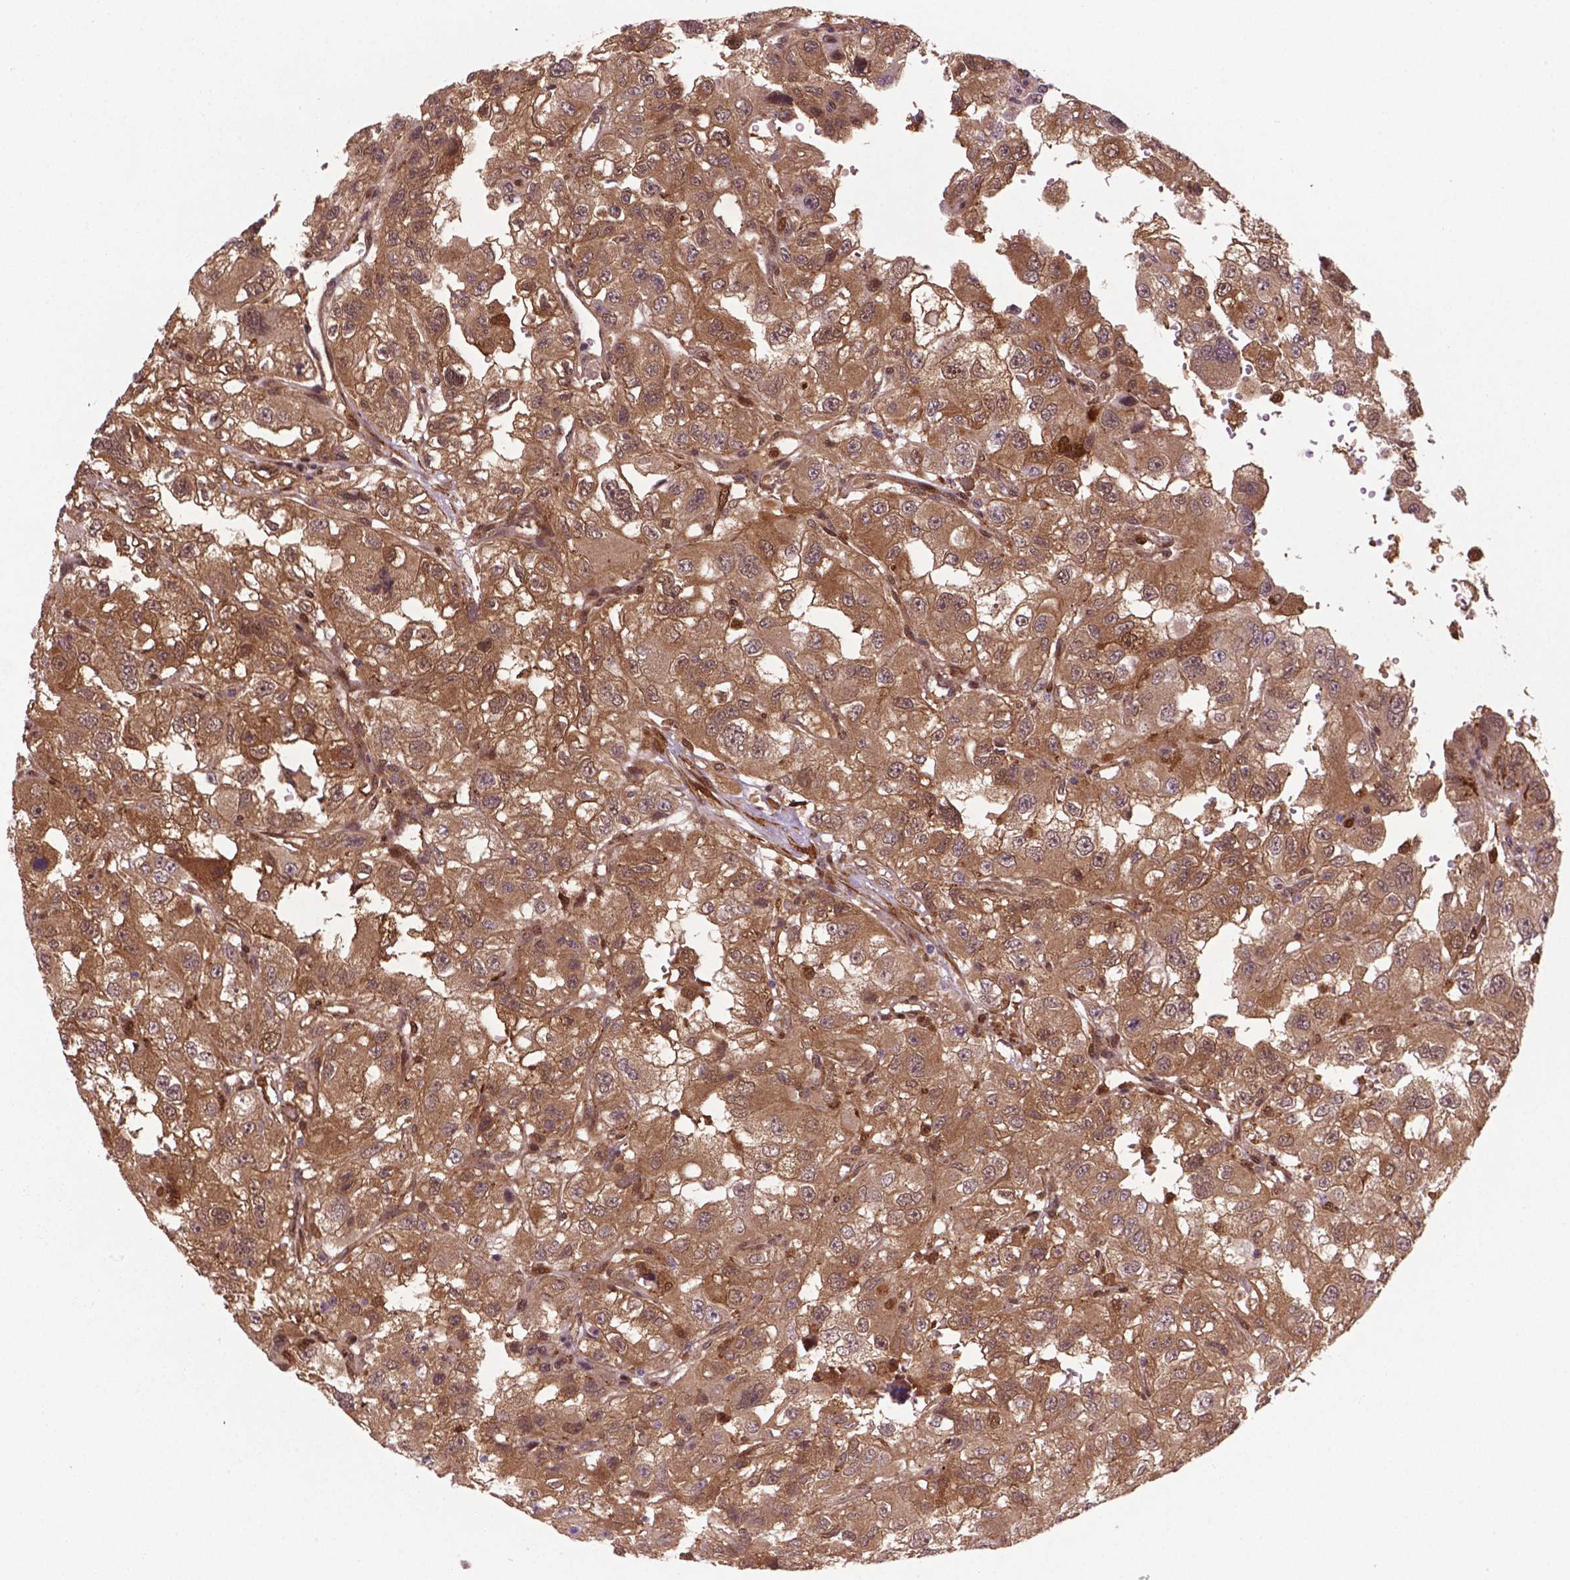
{"staining": {"intensity": "moderate", "quantity": ">75%", "location": "cytoplasmic/membranous"}, "tissue": "renal cancer", "cell_type": "Tumor cells", "image_type": "cancer", "snomed": [{"axis": "morphology", "description": "Adenocarcinoma, NOS"}, {"axis": "topography", "description": "Kidney"}], "caption": "Protein staining by IHC displays moderate cytoplasmic/membranous expression in about >75% of tumor cells in renal cancer.", "gene": "PLIN3", "patient": {"sex": "male", "age": 64}}